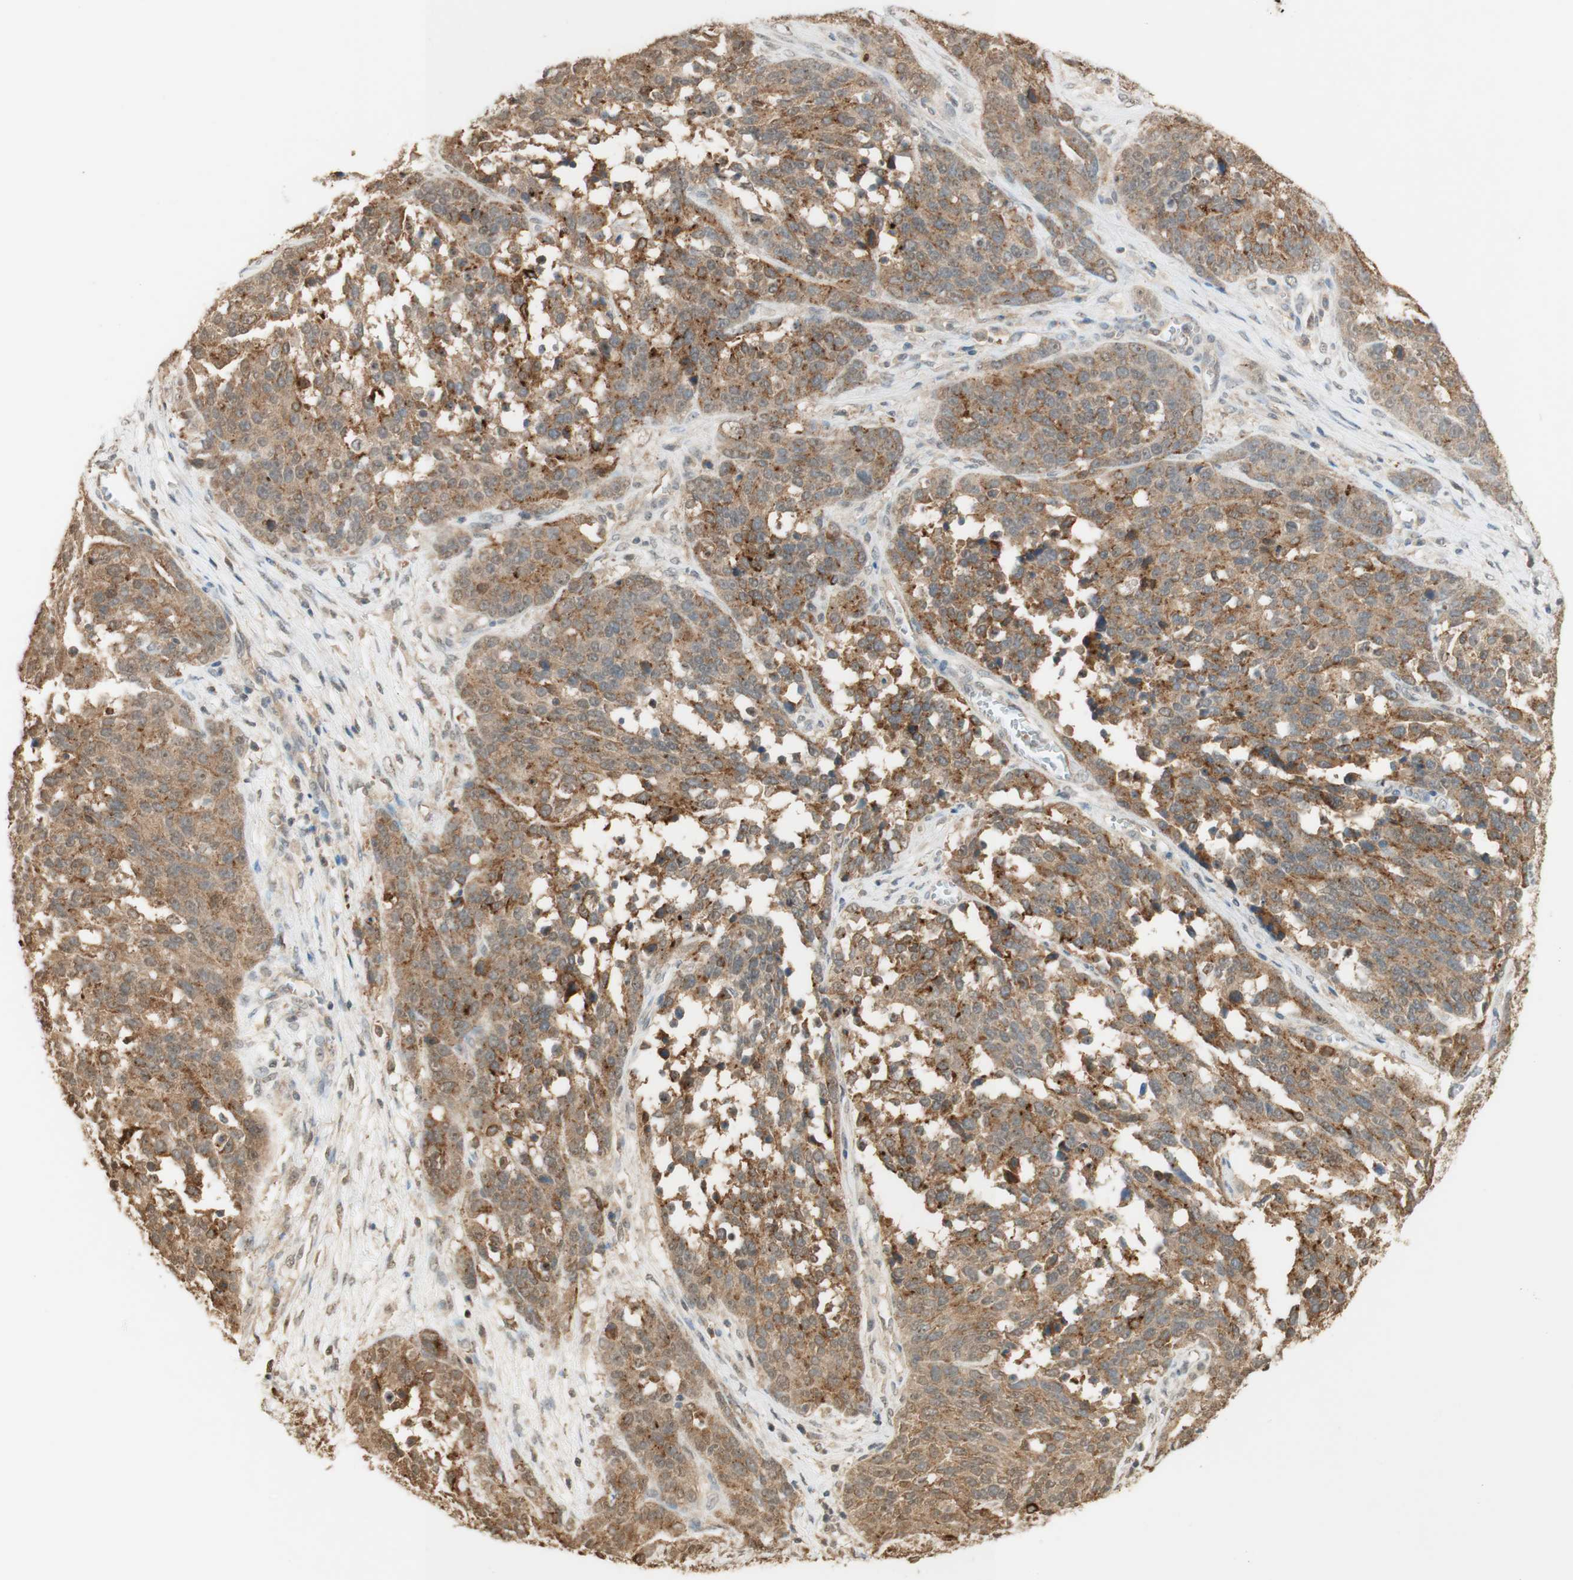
{"staining": {"intensity": "moderate", "quantity": ">75%", "location": "cytoplasmic/membranous"}, "tissue": "ovarian cancer", "cell_type": "Tumor cells", "image_type": "cancer", "snomed": [{"axis": "morphology", "description": "Cystadenocarcinoma, serous, NOS"}, {"axis": "topography", "description": "Ovary"}], "caption": "Tumor cells show medium levels of moderate cytoplasmic/membranous positivity in about >75% of cells in serous cystadenocarcinoma (ovarian). (DAB IHC, brown staining for protein, blue staining for nuclei).", "gene": "SPINT2", "patient": {"sex": "female", "age": 44}}